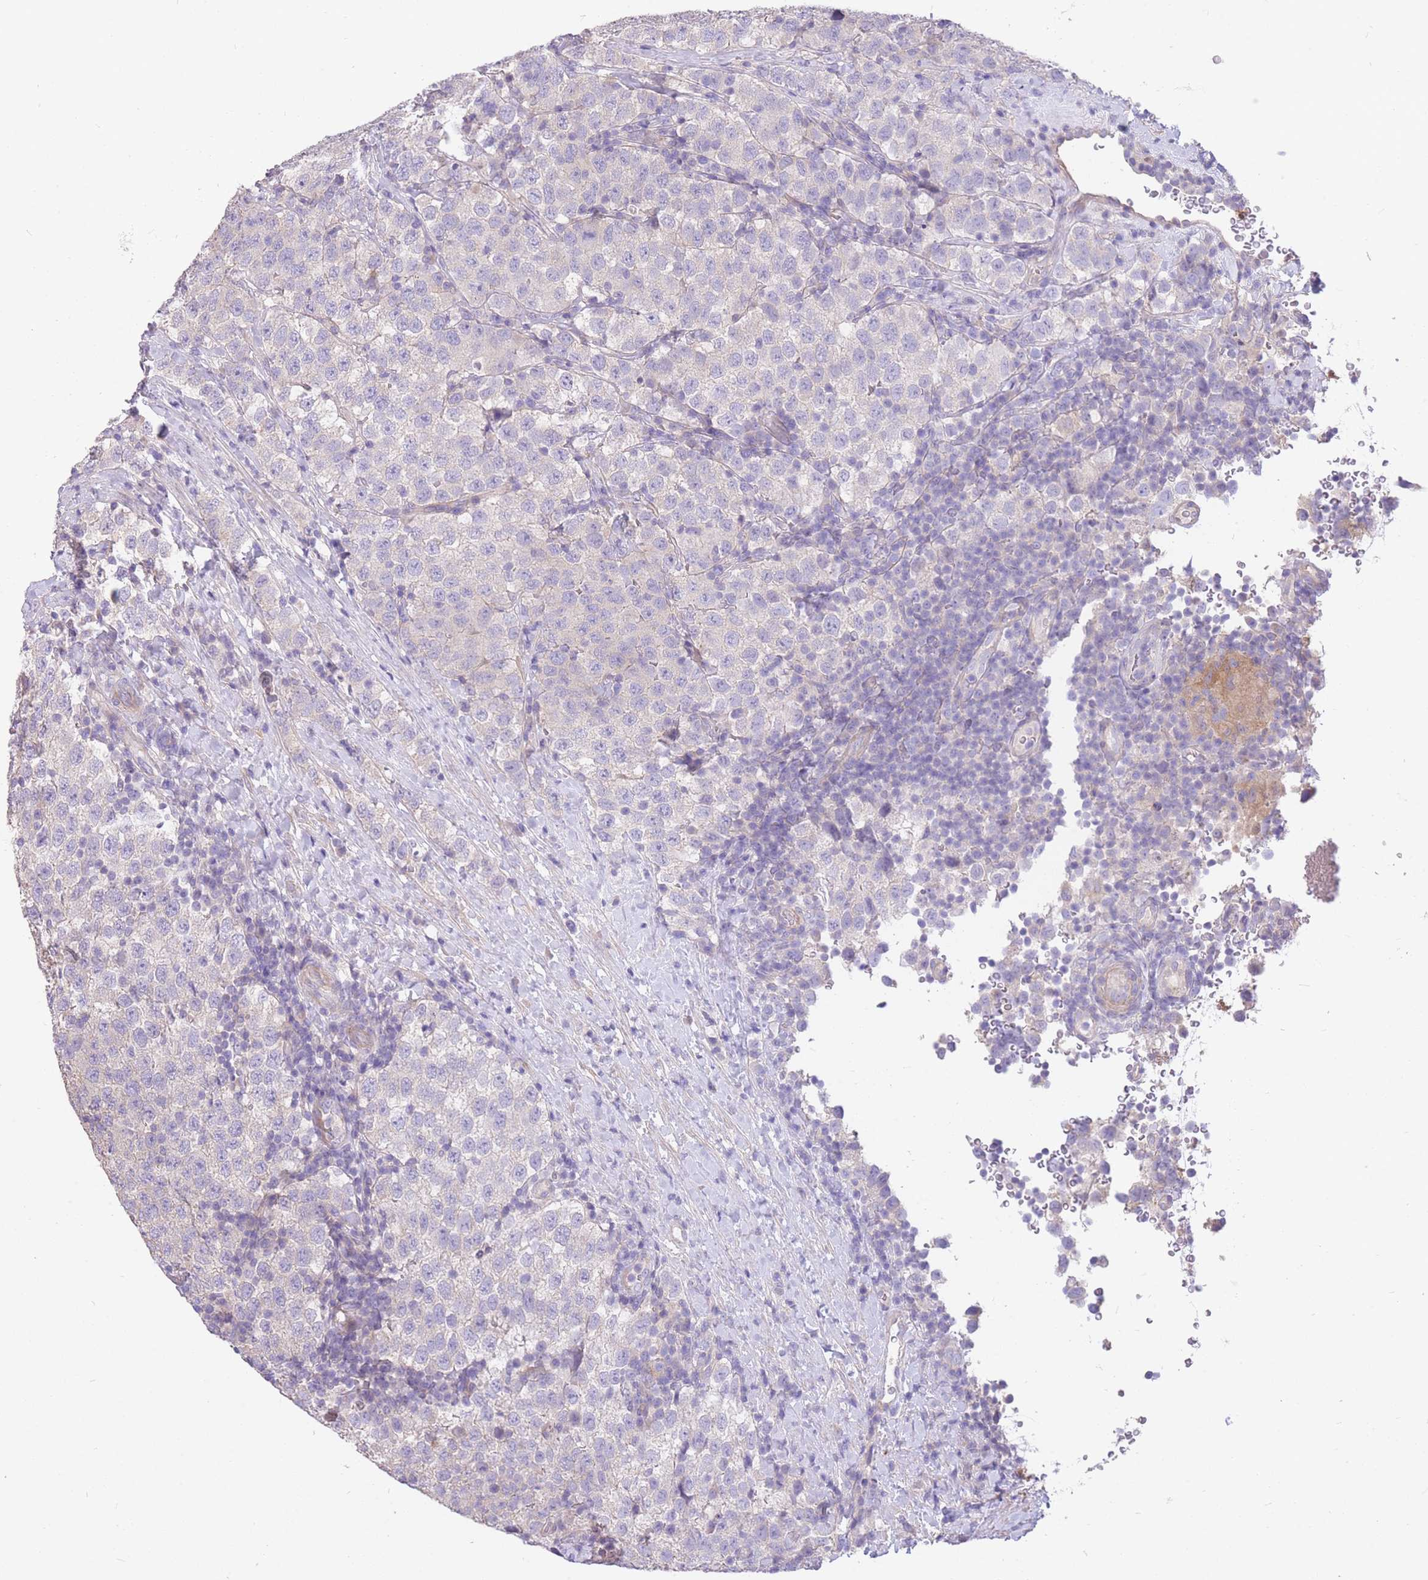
{"staining": {"intensity": "negative", "quantity": "none", "location": "none"}, "tissue": "testis cancer", "cell_type": "Tumor cells", "image_type": "cancer", "snomed": [{"axis": "morphology", "description": "Seminoma, NOS"}, {"axis": "topography", "description": "Testis"}], "caption": "There is no significant staining in tumor cells of testis cancer. Nuclei are stained in blue.", "gene": "OR5T1", "patient": {"sex": "male", "age": 34}}